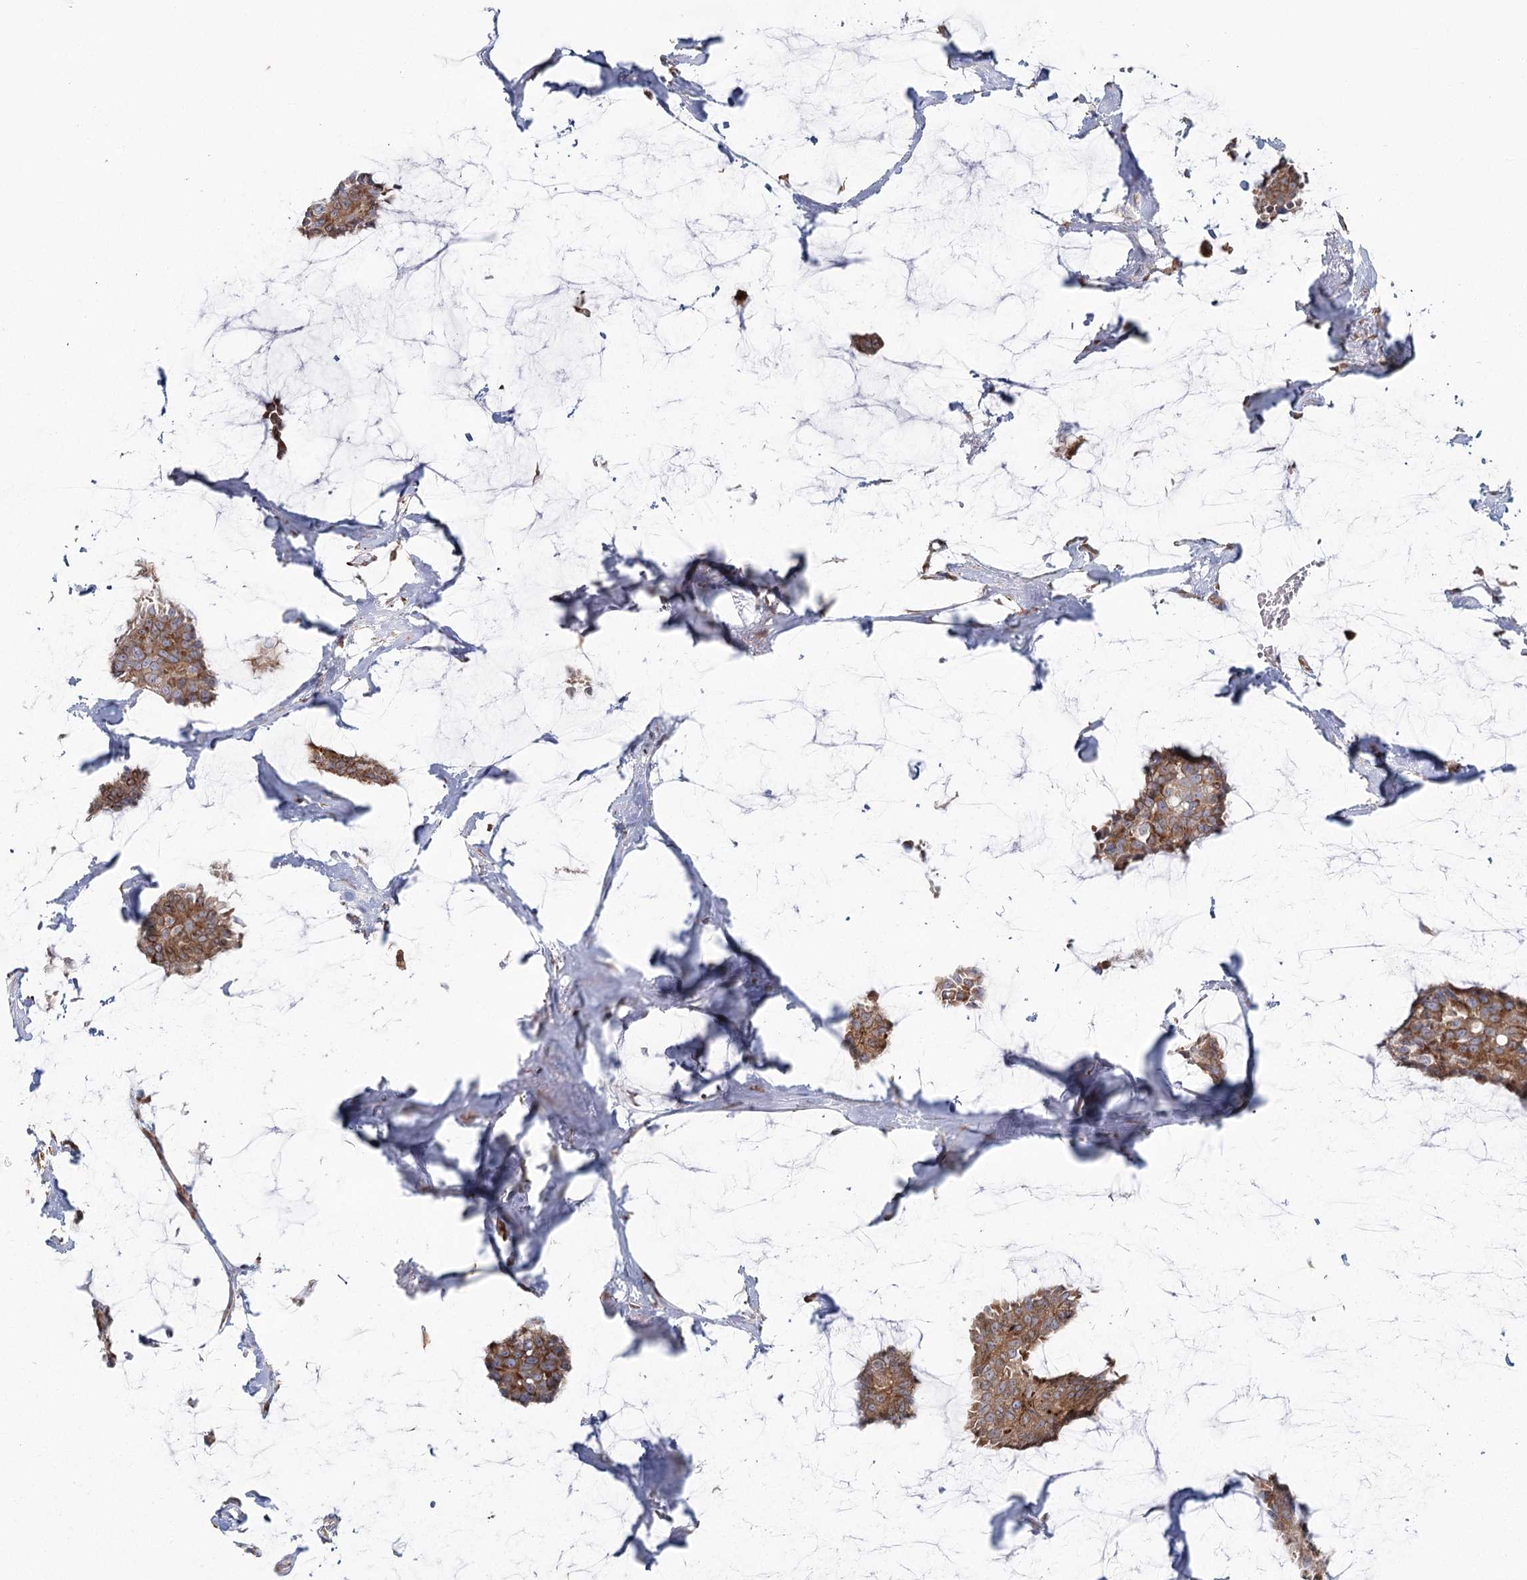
{"staining": {"intensity": "moderate", "quantity": ">75%", "location": "cytoplasmic/membranous"}, "tissue": "breast cancer", "cell_type": "Tumor cells", "image_type": "cancer", "snomed": [{"axis": "morphology", "description": "Duct carcinoma"}, {"axis": "topography", "description": "Breast"}], "caption": "Moderate cytoplasmic/membranous expression is appreciated in about >75% of tumor cells in breast cancer (invasive ductal carcinoma).", "gene": "HARS2", "patient": {"sex": "female", "age": 93}}